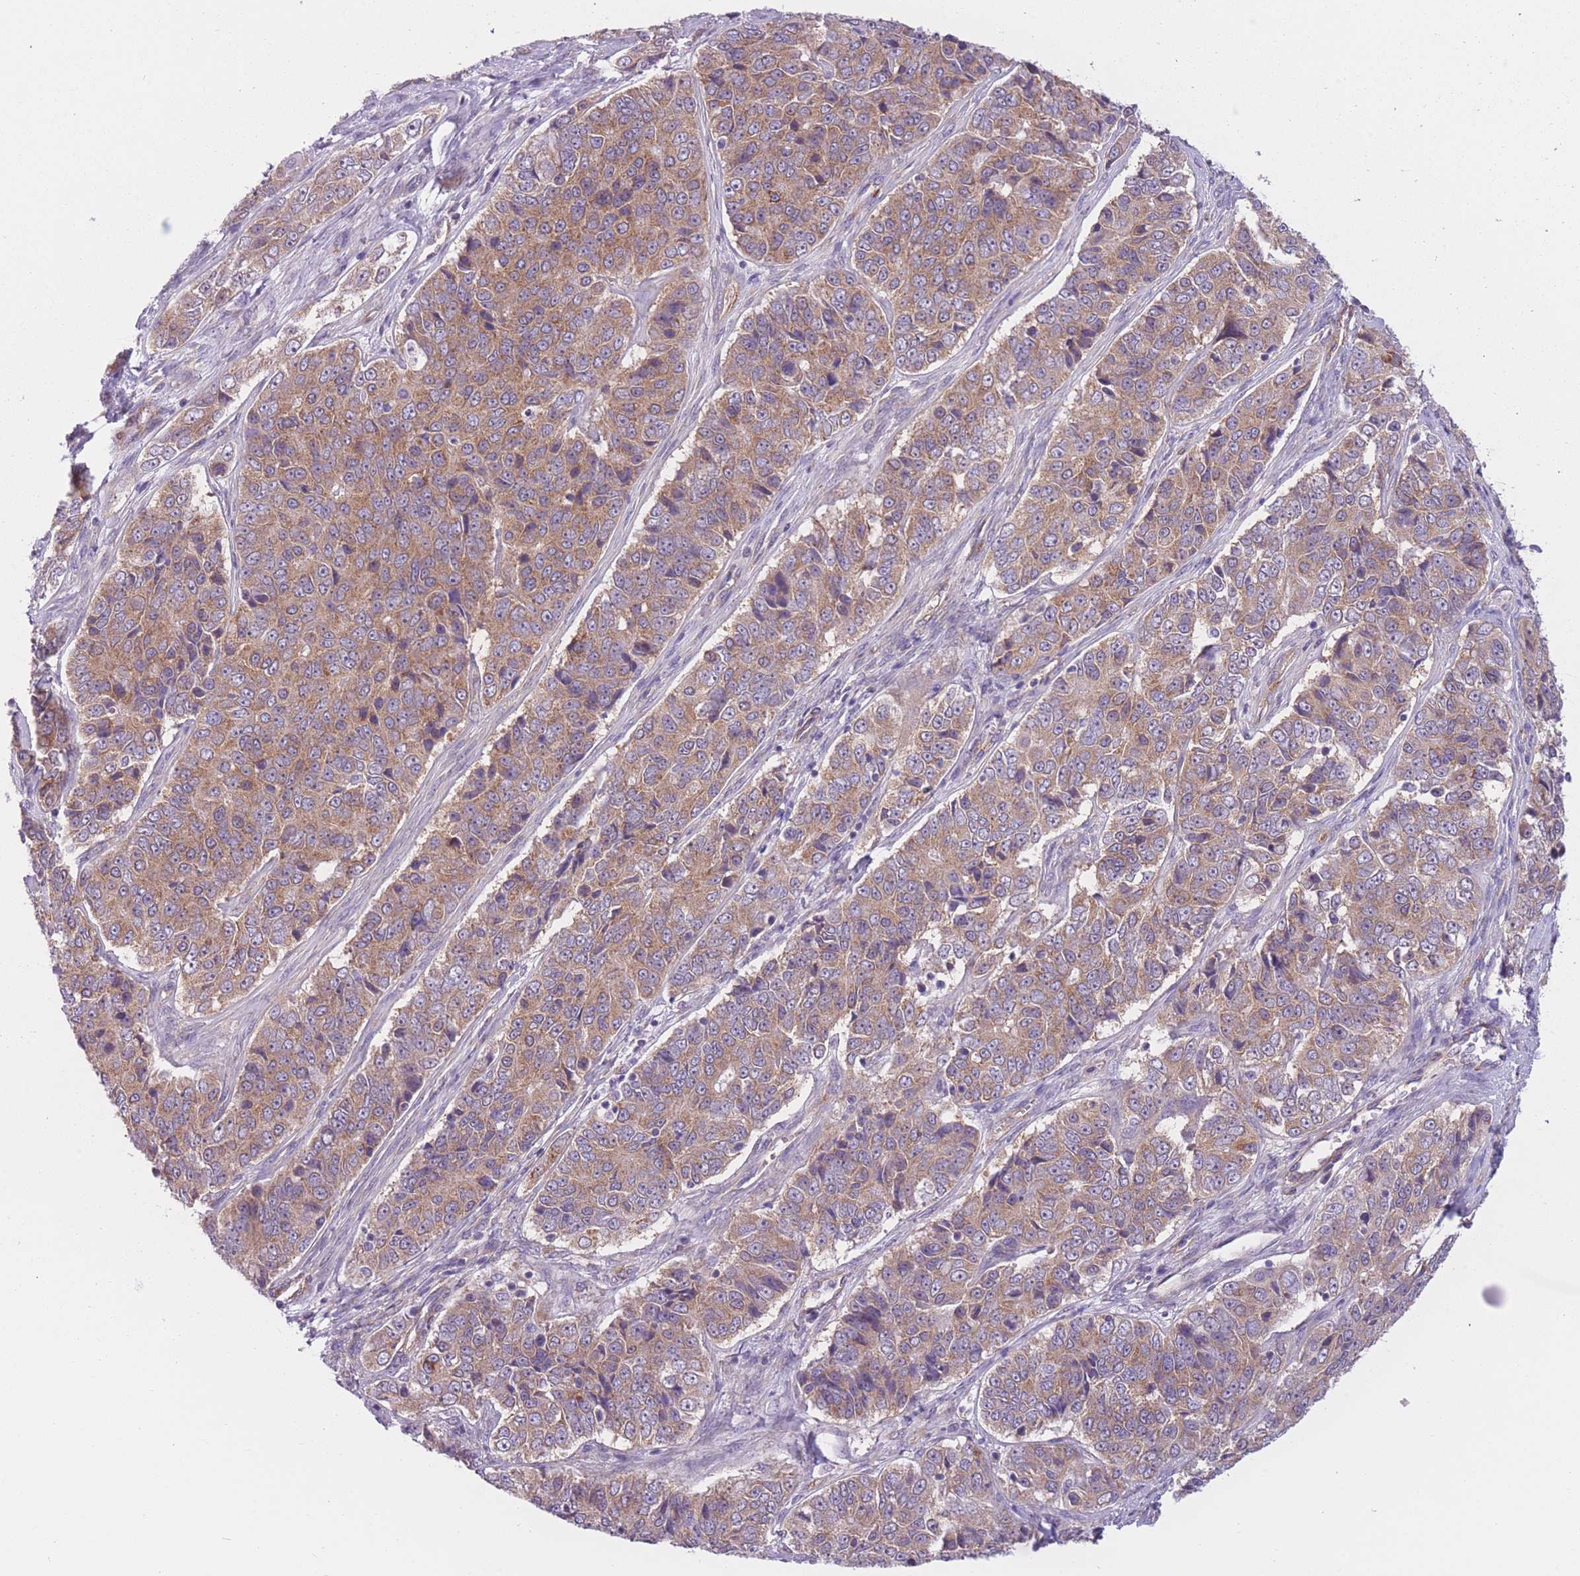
{"staining": {"intensity": "moderate", "quantity": ">75%", "location": "cytoplasmic/membranous"}, "tissue": "ovarian cancer", "cell_type": "Tumor cells", "image_type": "cancer", "snomed": [{"axis": "morphology", "description": "Carcinoma, endometroid"}, {"axis": "topography", "description": "Ovary"}], "caption": "Brown immunohistochemical staining in human endometroid carcinoma (ovarian) displays moderate cytoplasmic/membranous positivity in approximately >75% of tumor cells.", "gene": "SERPINB3", "patient": {"sex": "female", "age": 51}}